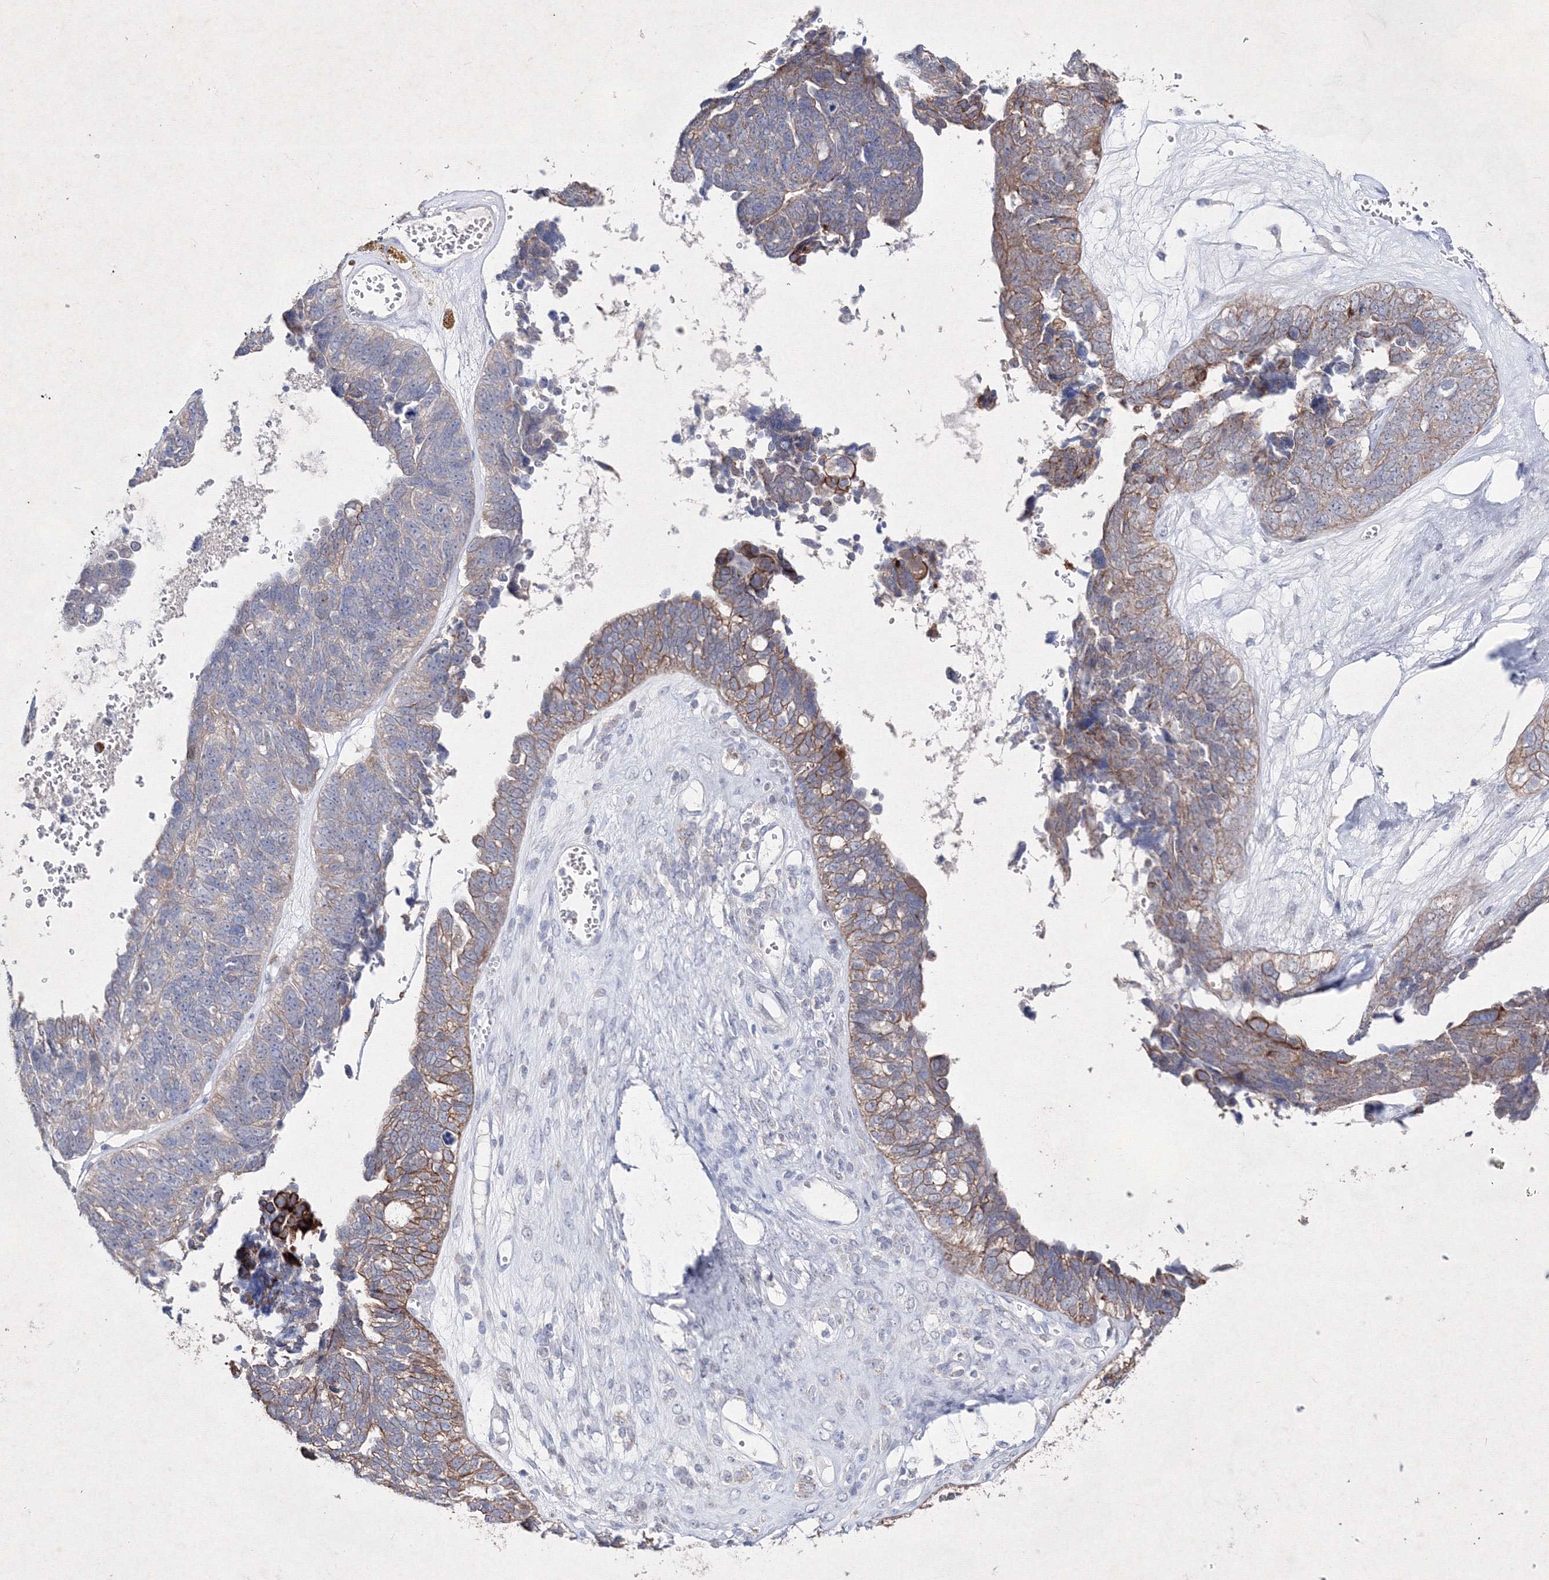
{"staining": {"intensity": "moderate", "quantity": "25%-75%", "location": "cytoplasmic/membranous"}, "tissue": "ovarian cancer", "cell_type": "Tumor cells", "image_type": "cancer", "snomed": [{"axis": "morphology", "description": "Cystadenocarcinoma, serous, NOS"}, {"axis": "topography", "description": "Ovary"}], "caption": "Ovarian cancer was stained to show a protein in brown. There is medium levels of moderate cytoplasmic/membranous positivity in approximately 25%-75% of tumor cells.", "gene": "SMIM29", "patient": {"sex": "female", "age": 79}}